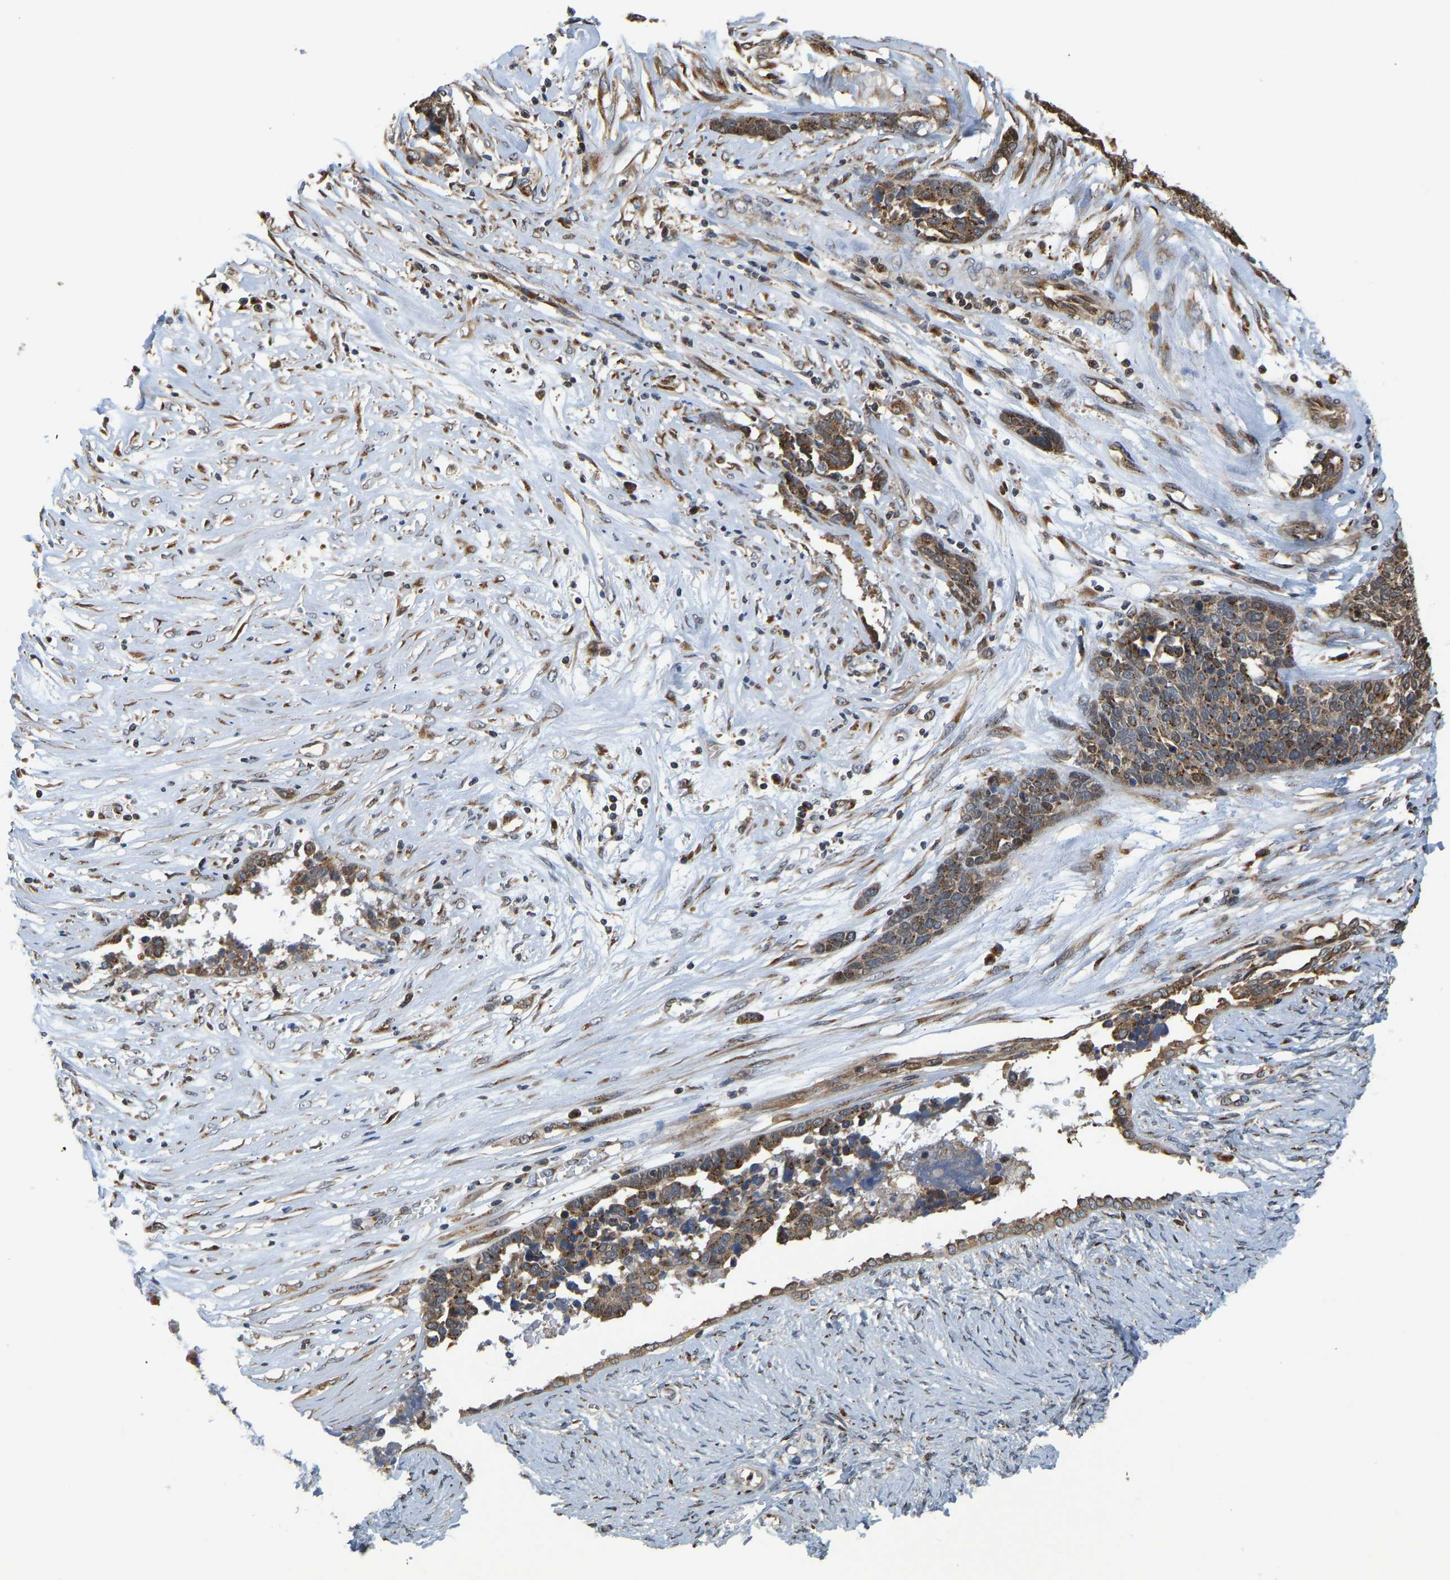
{"staining": {"intensity": "moderate", "quantity": ">75%", "location": "cytoplasmic/membranous"}, "tissue": "ovarian cancer", "cell_type": "Tumor cells", "image_type": "cancer", "snomed": [{"axis": "morphology", "description": "Cystadenocarcinoma, serous, NOS"}, {"axis": "topography", "description": "Ovary"}], "caption": "Human ovarian cancer (serous cystadenocarcinoma) stained with a brown dye shows moderate cytoplasmic/membranous positive positivity in about >75% of tumor cells.", "gene": "YIPF4", "patient": {"sex": "female", "age": 44}}